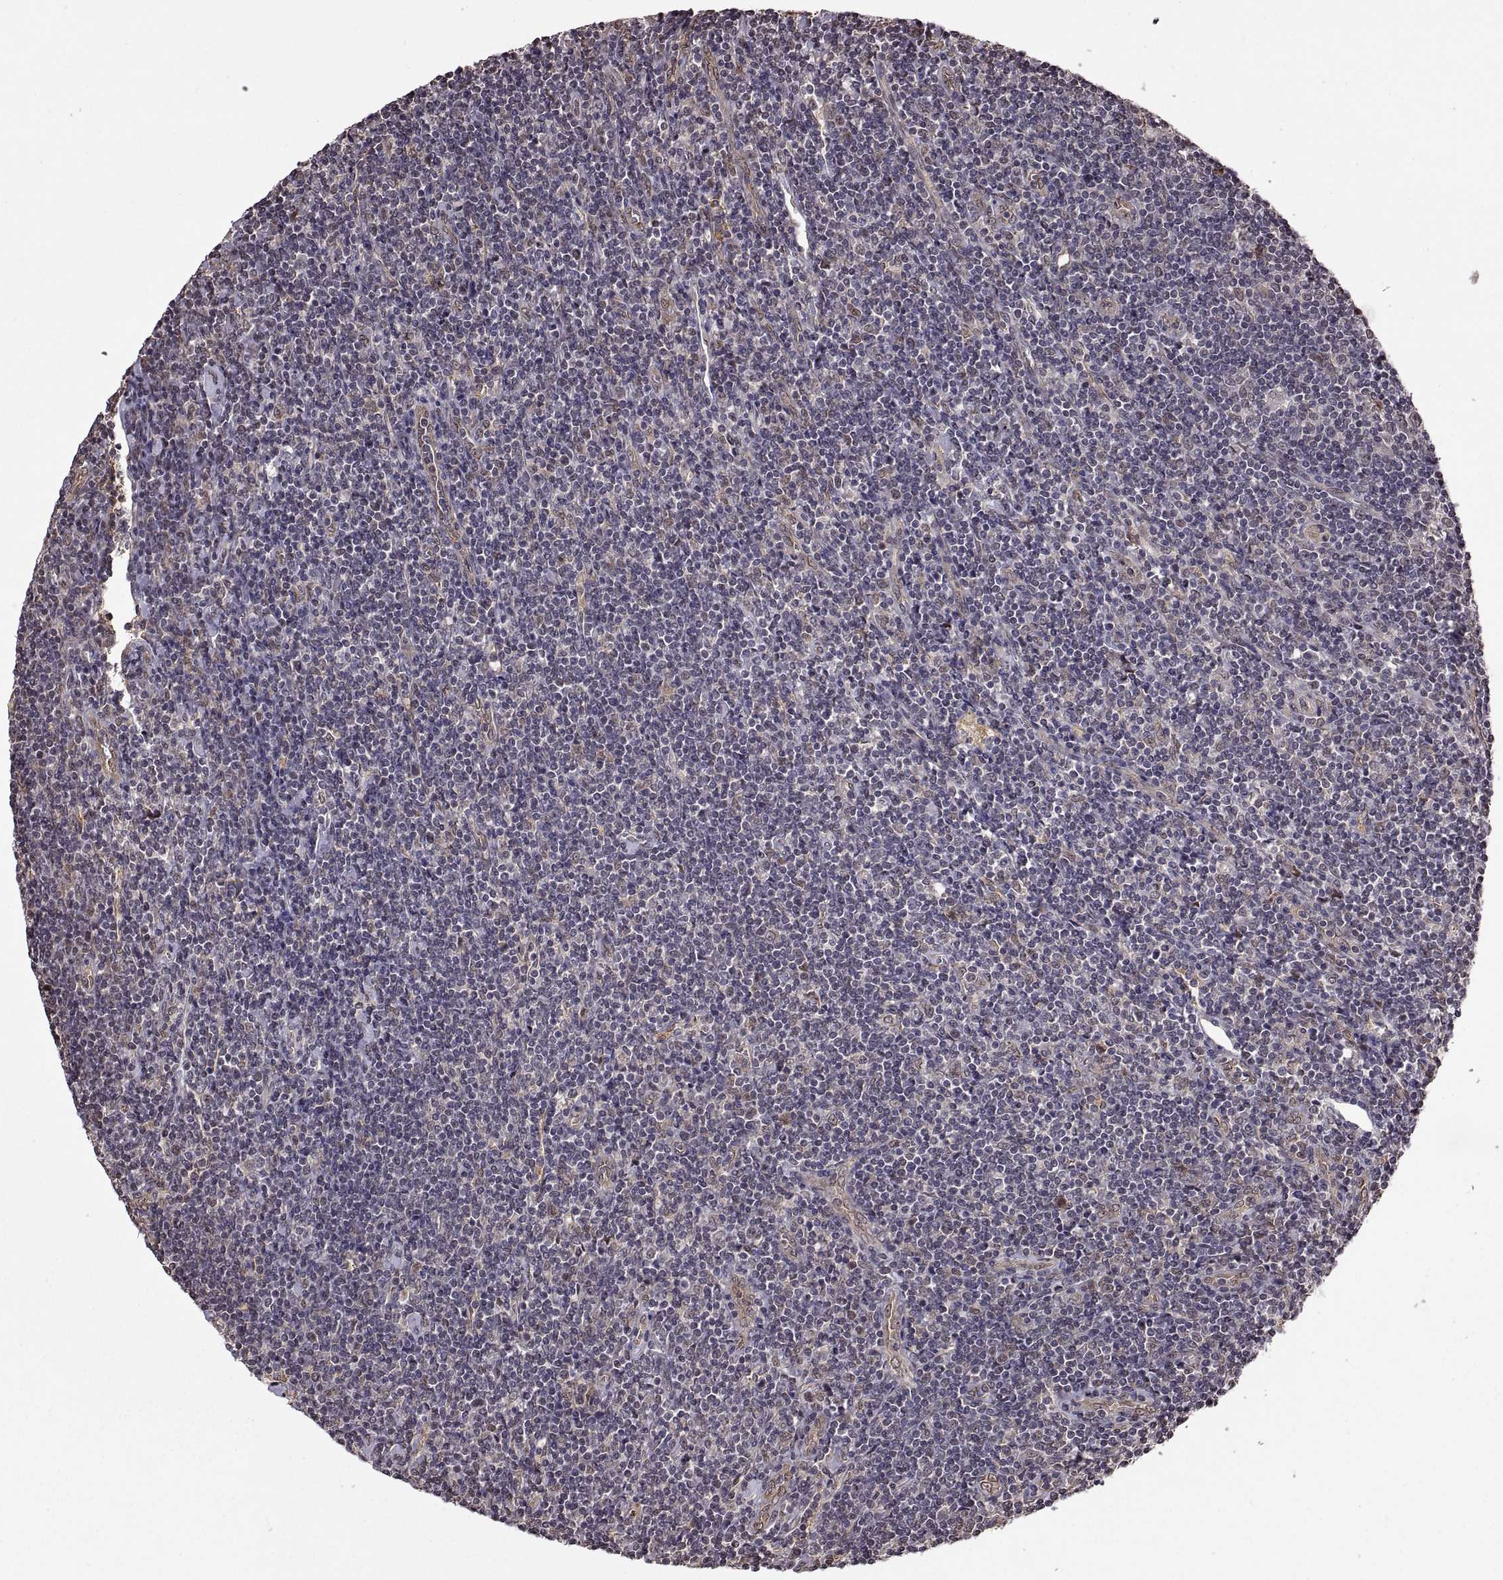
{"staining": {"intensity": "negative", "quantity": "none", "location": "none"}, "tissue": "lymphoma", "cell_type": "Tumor cells", "image_type": "cancer", "snomed": [{"axis": "morphology", "description": "Hodgkin's disease, NOS"}, {"axis": "topography", "description": "Lymph node"}], "caption": "Lymphoma was stained to show a protein in brown. There is no significant positivity in tumor cells.", "gene": "ARRB1", "patient": {"sex": "male", "age": 40}}